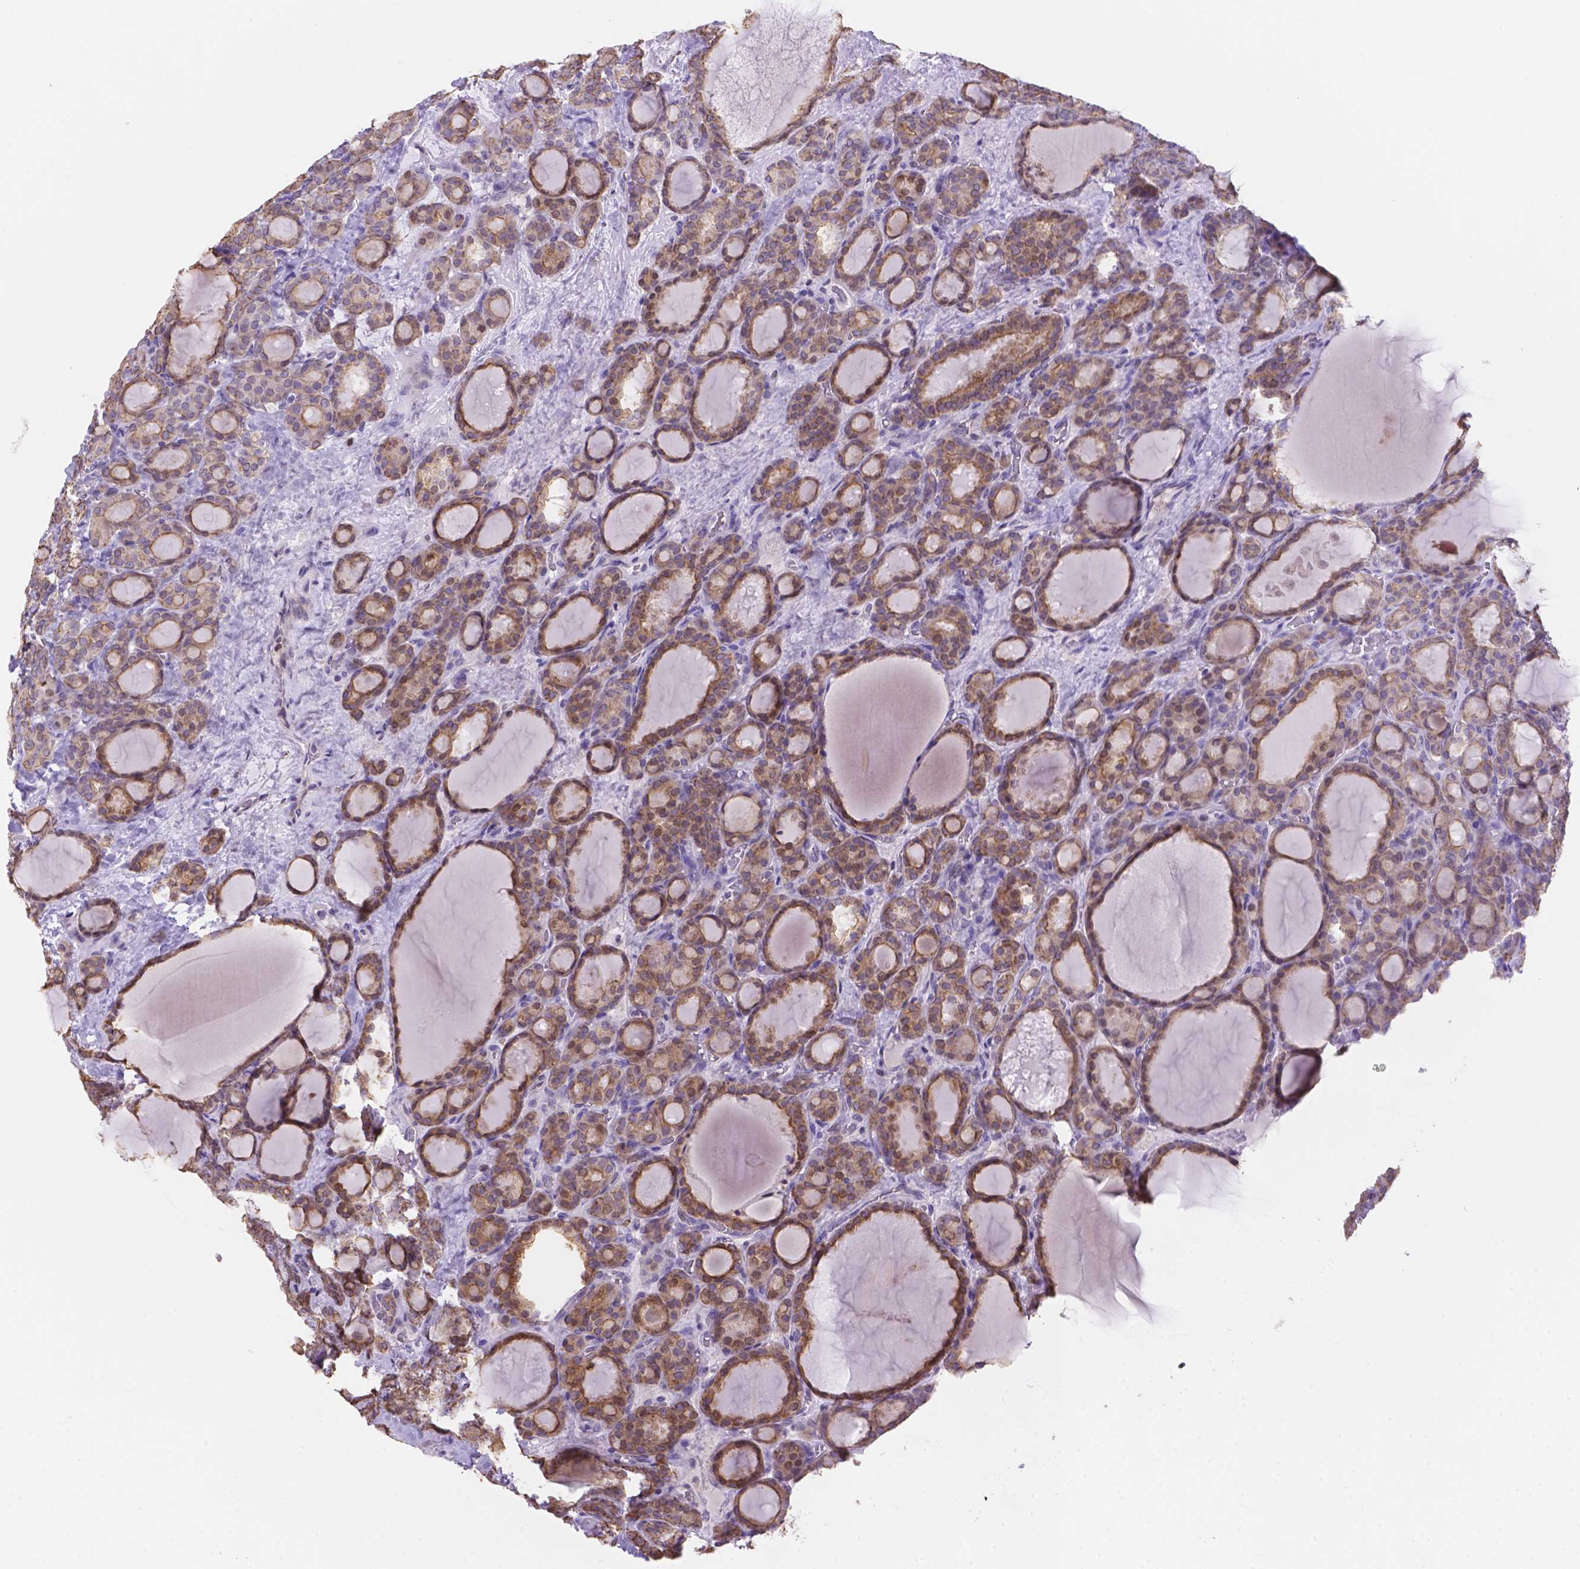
{"staining": {"intensity": "weak", "quantity": ">75%", "location": "cytoplasmic/membranous"}, "tissue": "thyroid cancer", "cell_type": "Tumor cells", "image_type": "cancer", "snomed": [{"axis": "morphology", "description": "Normal tissue, NOS"}, {"axis": "morphology", "description": "Follicular adenoma carcinoma, NOS"}, {"axis": "topography", "description": "Thyroid gland"}], "caption": "Immunohistochemical staining of human follicular adenoma carcinoma (thyroid) shows low levels of weak cytoplasmic/membranous expression in about >75% of tumor cells.", "gene": "DMWD", "patient": {"sex": "female", "age": 31}}